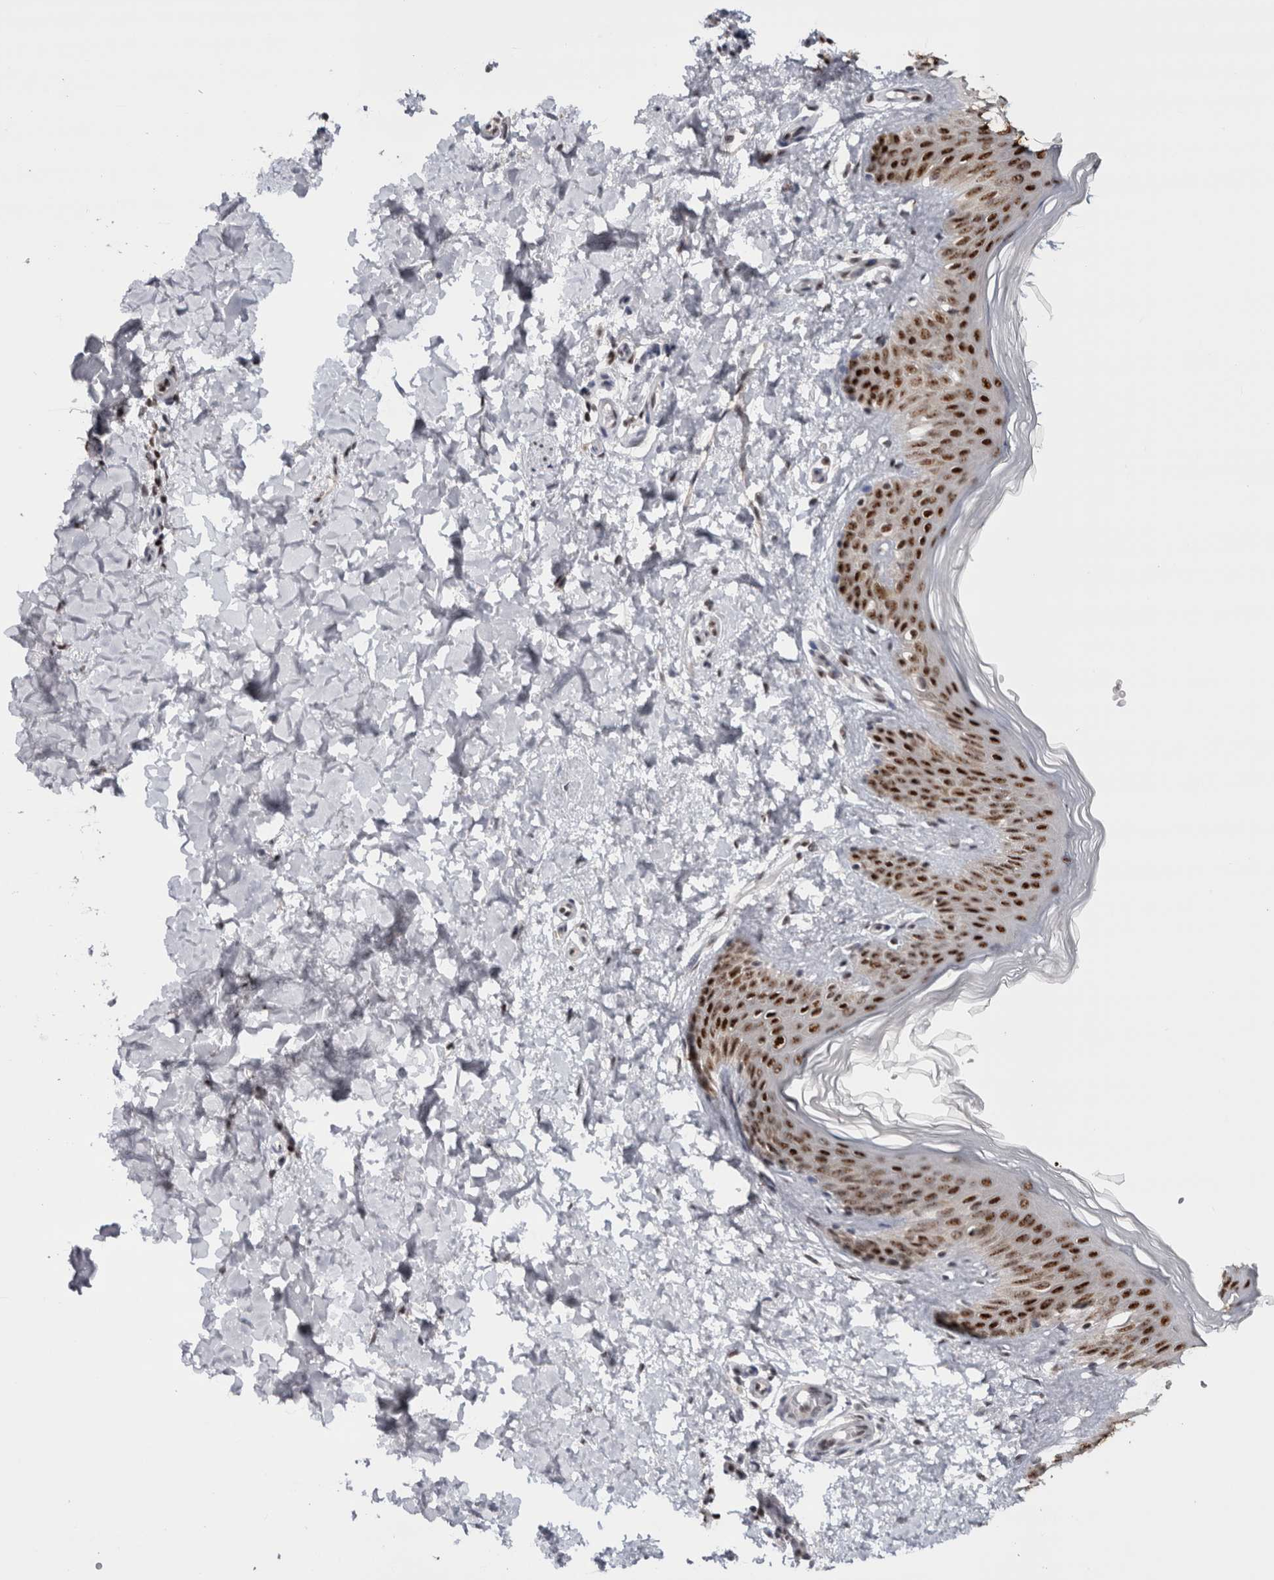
{"staining": {"intensity": "strong", "quantity": ">75%", "location": "nuclear"}, "tissue": "skin", "cell_type": "Fibroblasts", "image_type": "normal", "snomed": [{"axis": "morphology", "description": "Normal tissue, NOS"}, {"axis": "morphology", "description": "Neoplasm, benign, NOS"}, {"axis": "topography", "description": "Skin"}, {"axis": "topography", "description": "Soft tissue"}], "caption": "A histopathology image of skin stained for a protein displays strong nuclear brown staining in fibroblasts.", "gene": "MKNK1", "patient": {"sex": "male", "age": 26}}